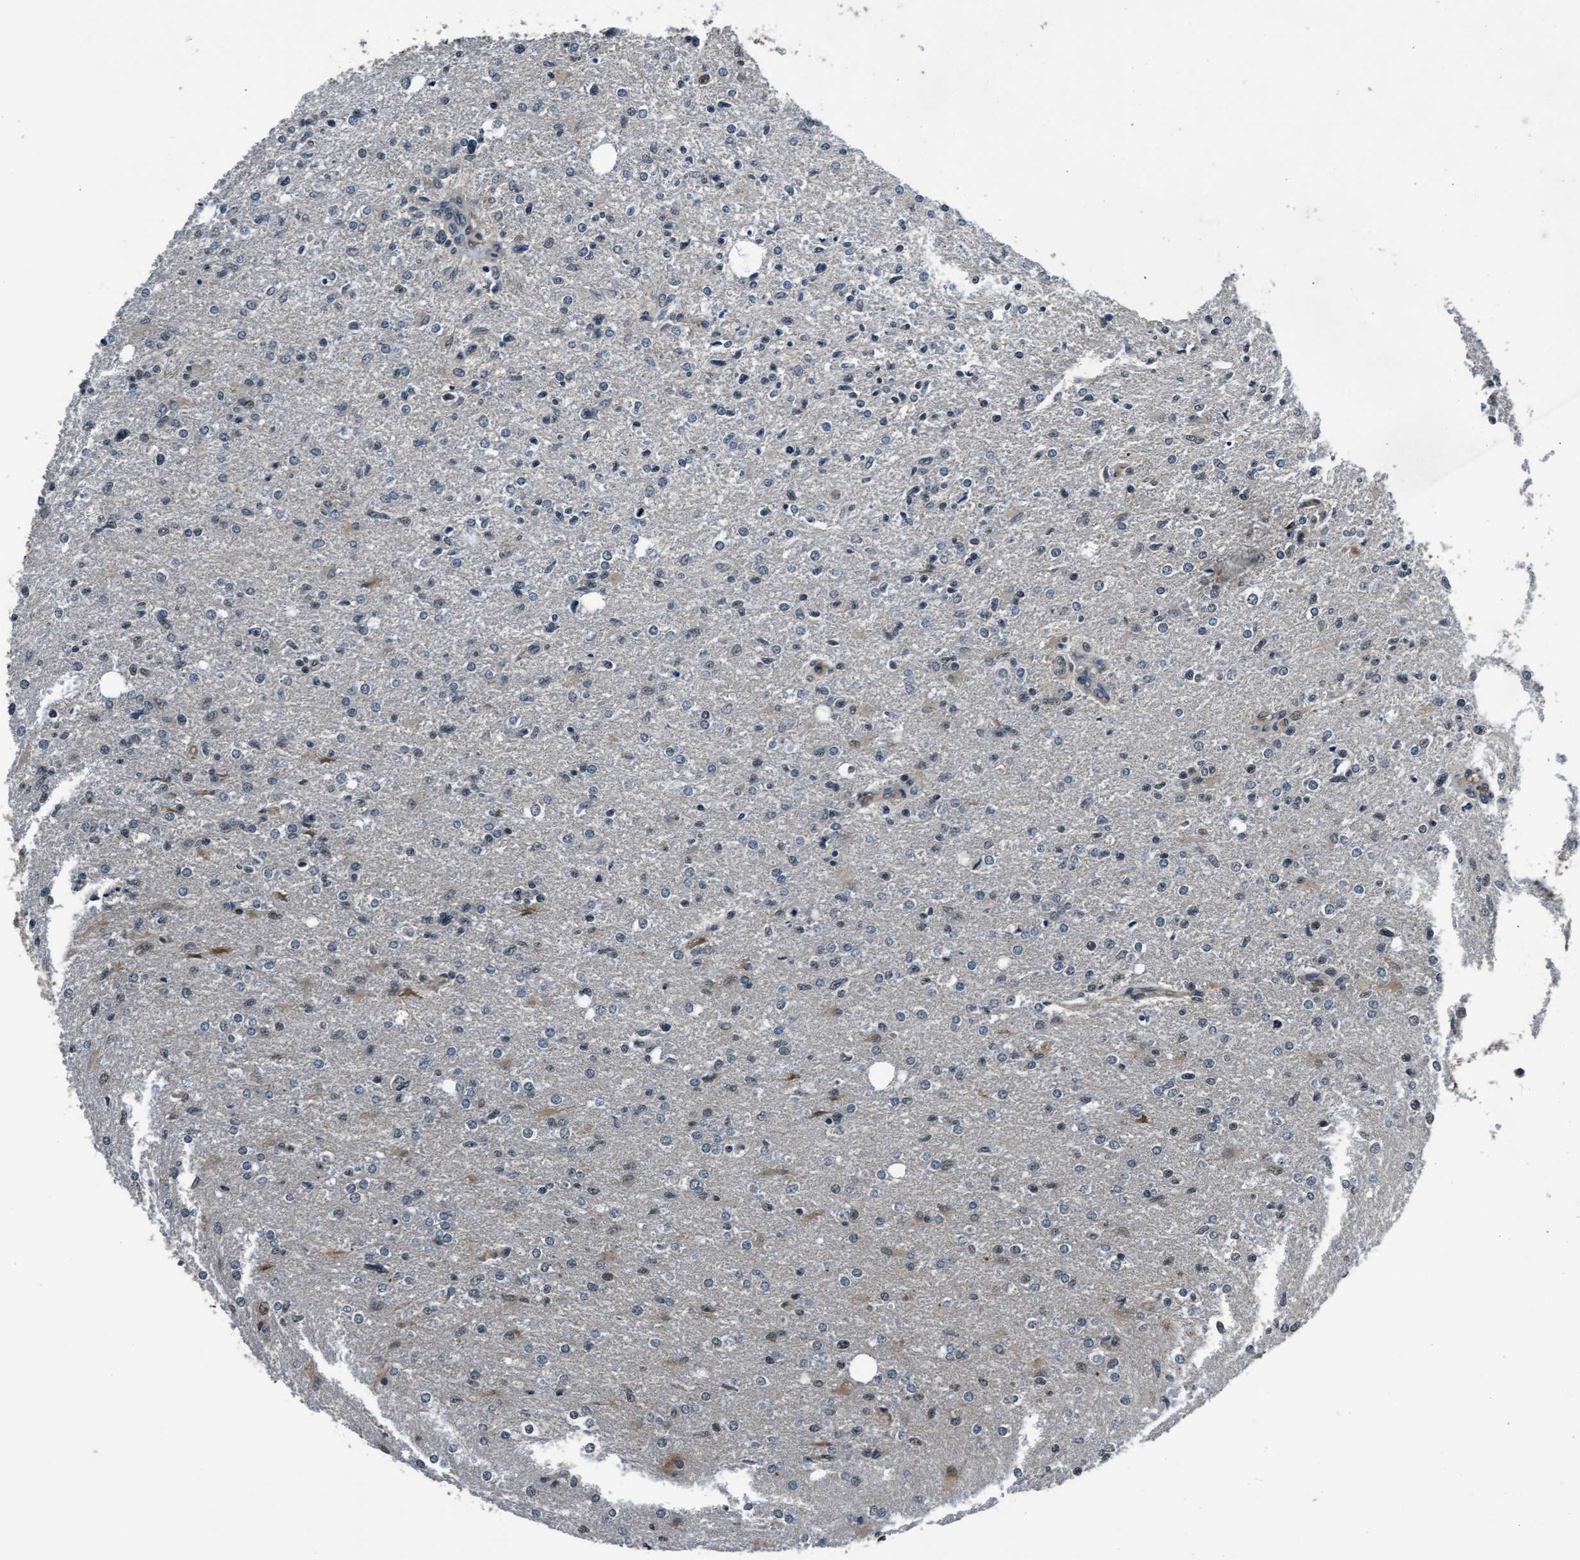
{"staining": {"intensity": "weak", "quantity": "<25%", "location": "cytoplasmic/membranous"}, "tissue": "glioma", "cell_type": "Tumor cells", "image_type": "cancer", "snomed": [{"axis": "morphology", "description": "Glioma, malignant, High grade"}, {"axis": "topography", "description": "Cerebral cortex"}], "caption": "IHC of human glioma demonstrates no expression in tumor cells.", "gene": "WASF1", "patient": {"sex": "male", "age": 76}}